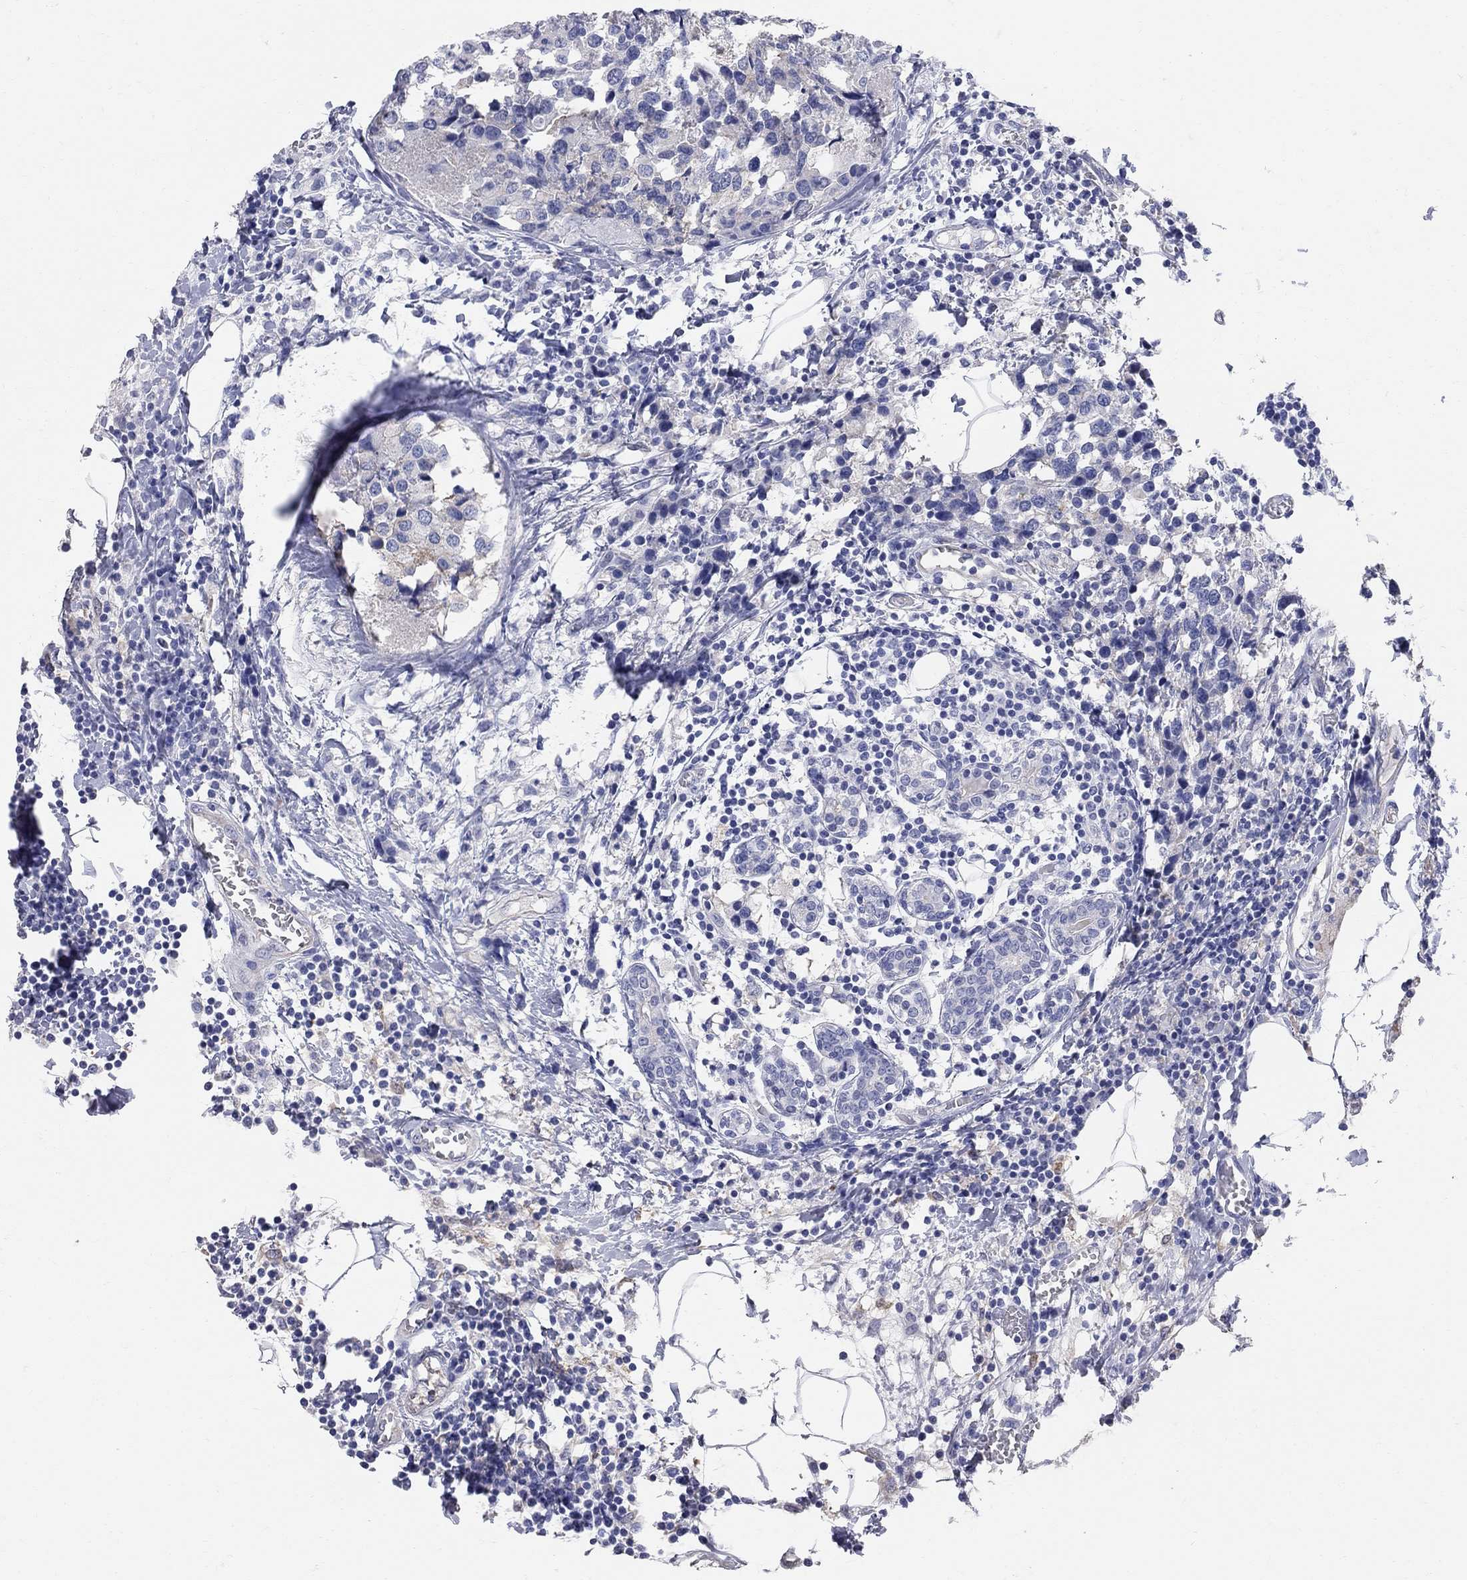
{"staining": {"intensity": "negative", "quantity": "none", "location": "none"}, "tissue": "breast cancer", "cell_type": "Tumor cells", "image_type": "cancer", "snomed": [{"axis": "morphology", "description": "Lobular carcinoma"}, {"axis": "topography", "description": "Breast"}], "caption": "Tumor cells show no significant positivity in lobular carcinoma (breast). (DAB (3,3'-diaminobenzidine) IHC with hematoxylin counter stain).", "gene": "AOX1", "patient": {"sex": "female", "age": 59}}